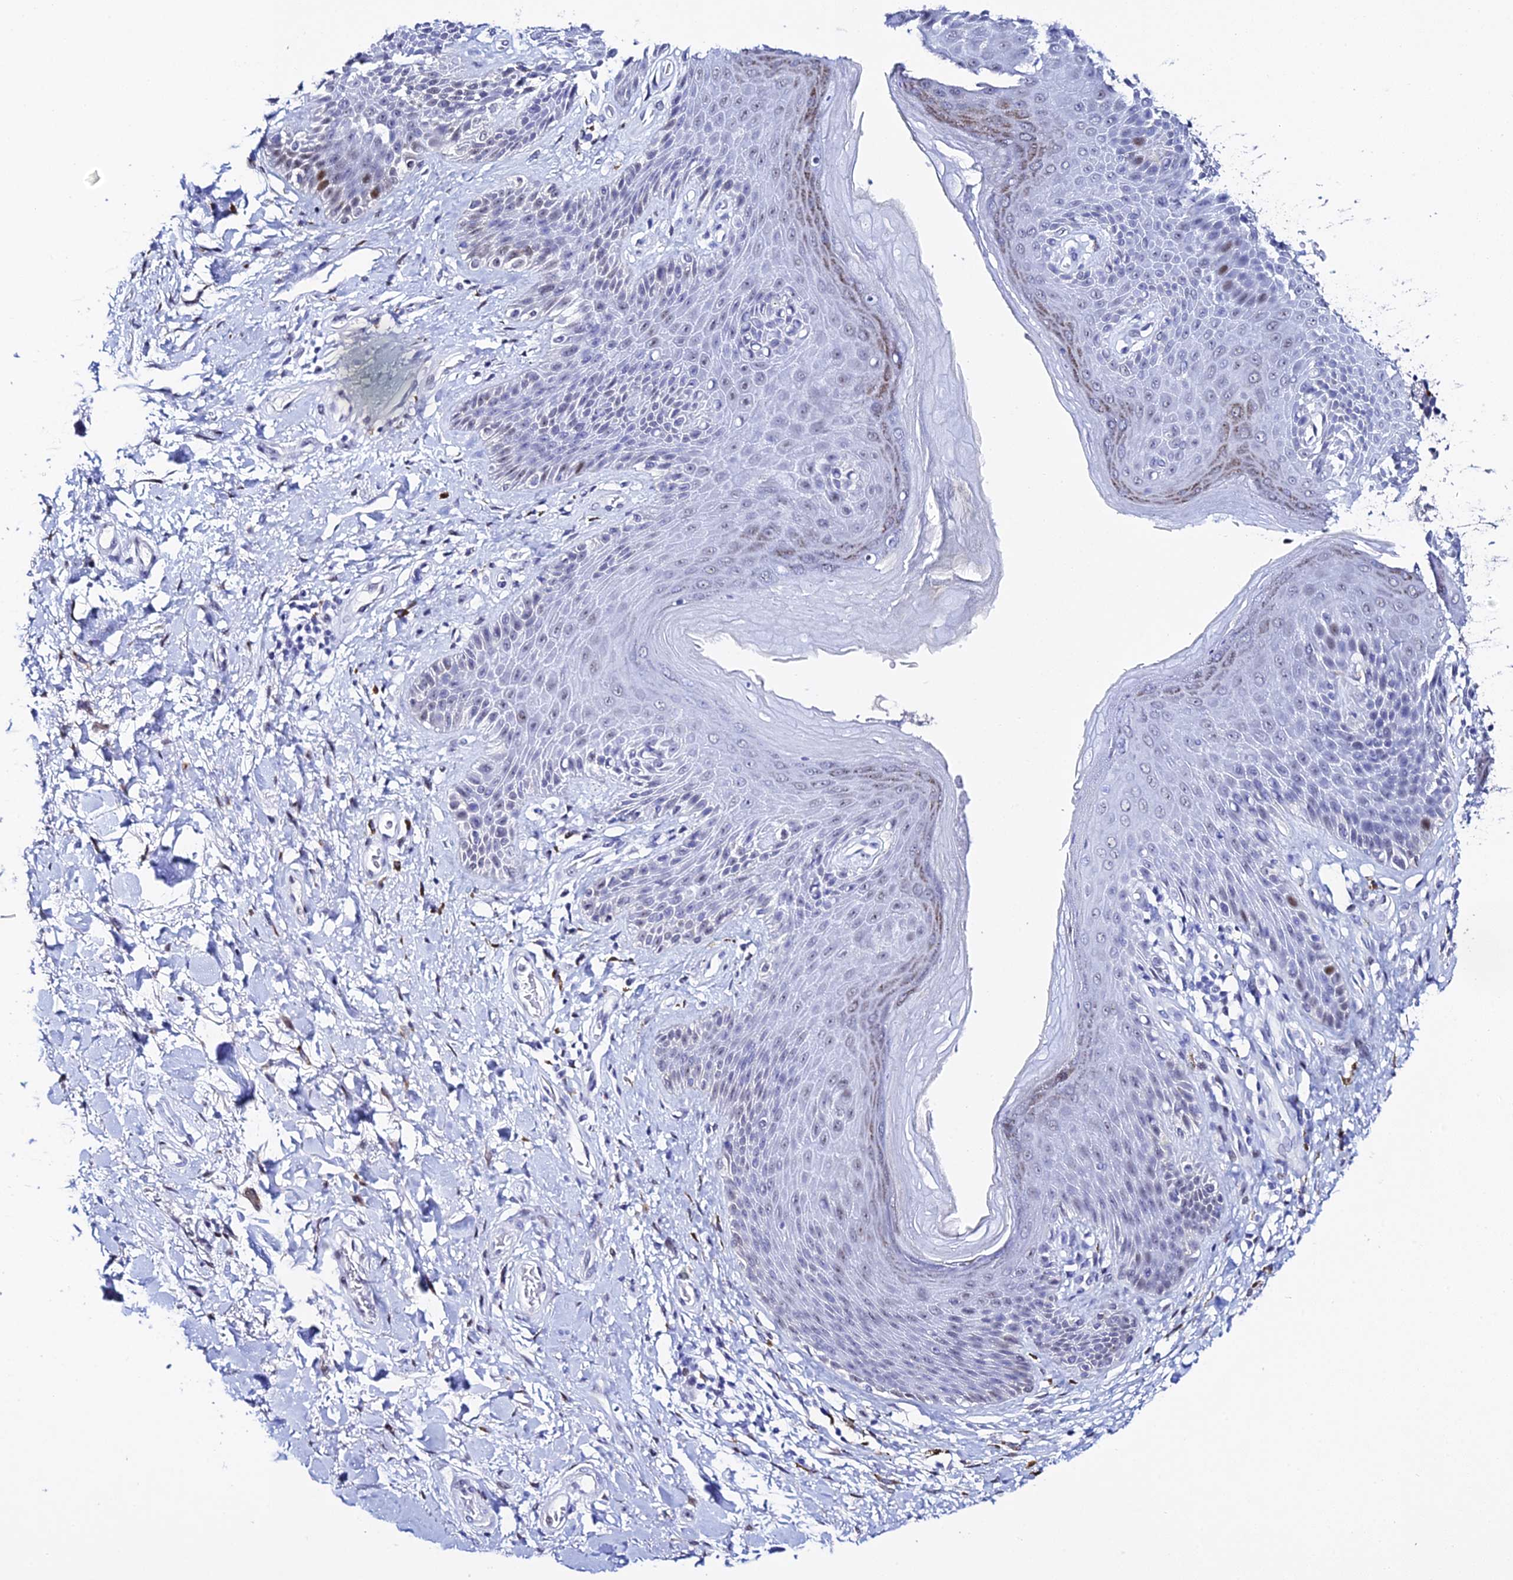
{"staining": {"intensity": "moderate", "quantity": "<25%", "location": "cytoplasmic/membranous,nuclear"}, "tissue": "skin", "cell_type": "Epidermal cells", "image_type": "normal", "snomed": [{"axis": "morphology", "description": "Normal tissue, NOS"}, {"axis": "topography", "description": "Anal"}], "caption": "Protein analysis of unremarkable skin displays moderate cytoplasmic/membranous,nuclear staining in about <25% of epidermal cells. (Brightfield microscopy of DAB IHC at high magnification).", "gene": "POFUT2", "patient": {"sex": "female", "age": 89}}